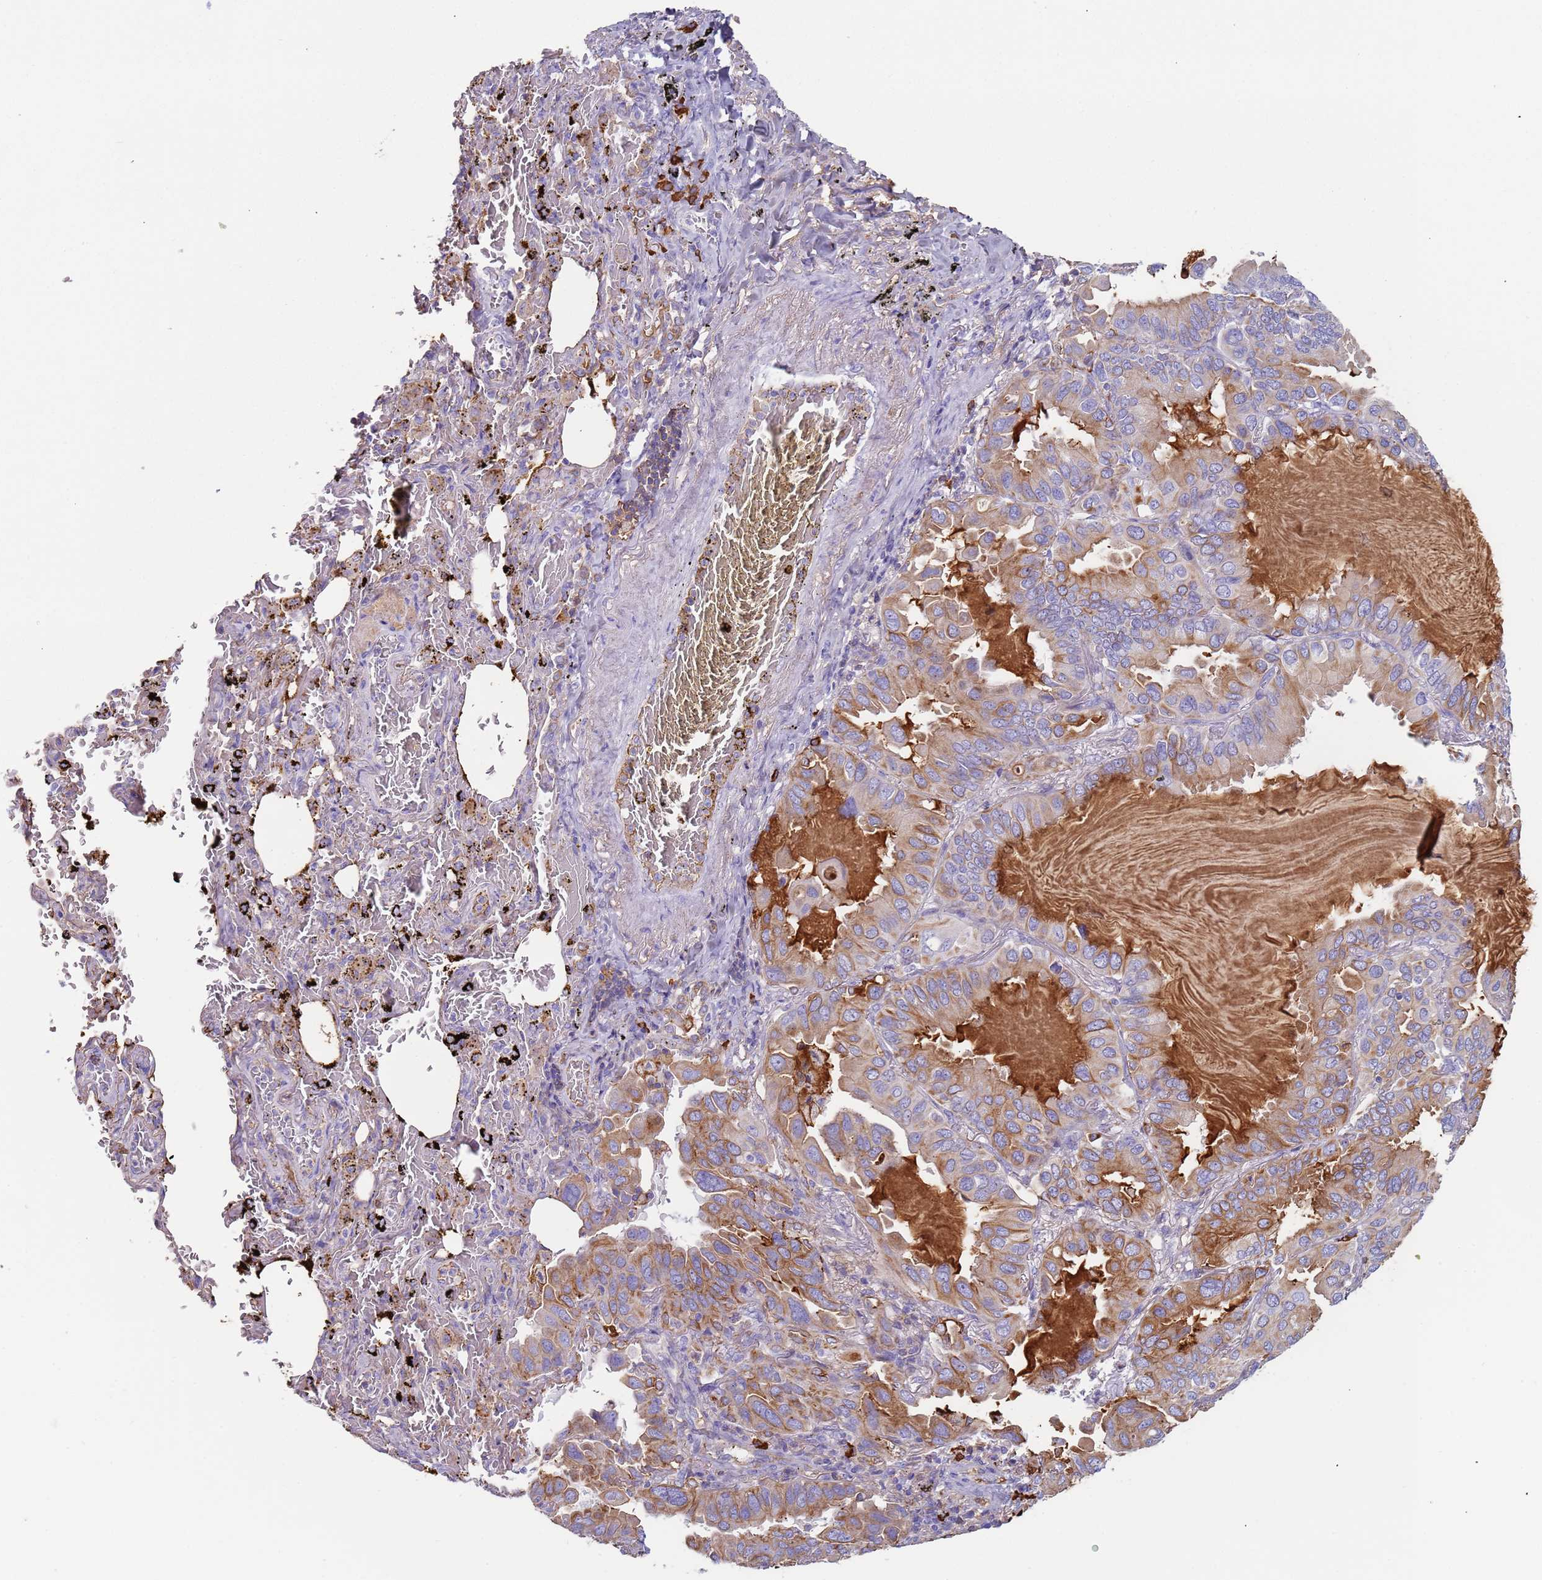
{"staining": {"intensity": "weak", "quantity": "25%-75%", "location": "cytoplasmic/membranous"}, "tissue": "lung cancer", "cell_type": "Tumor cells", "image_type": "cancer", "snomed": [{"axis": "morphology", "description": "Adenocarcinoma, NOS"}, {"axis": "topography", "description": "Lung"}], "caption": "Immunohistochemistry (IHC) of human lung cancer (adenocarcinoma) shows low levels of weak cytoplasmic/membranous staining in about 25%-75% of tumor cells.", "gene": "CYSLTR2", "patient": {"sex": "male", "age": 64}}